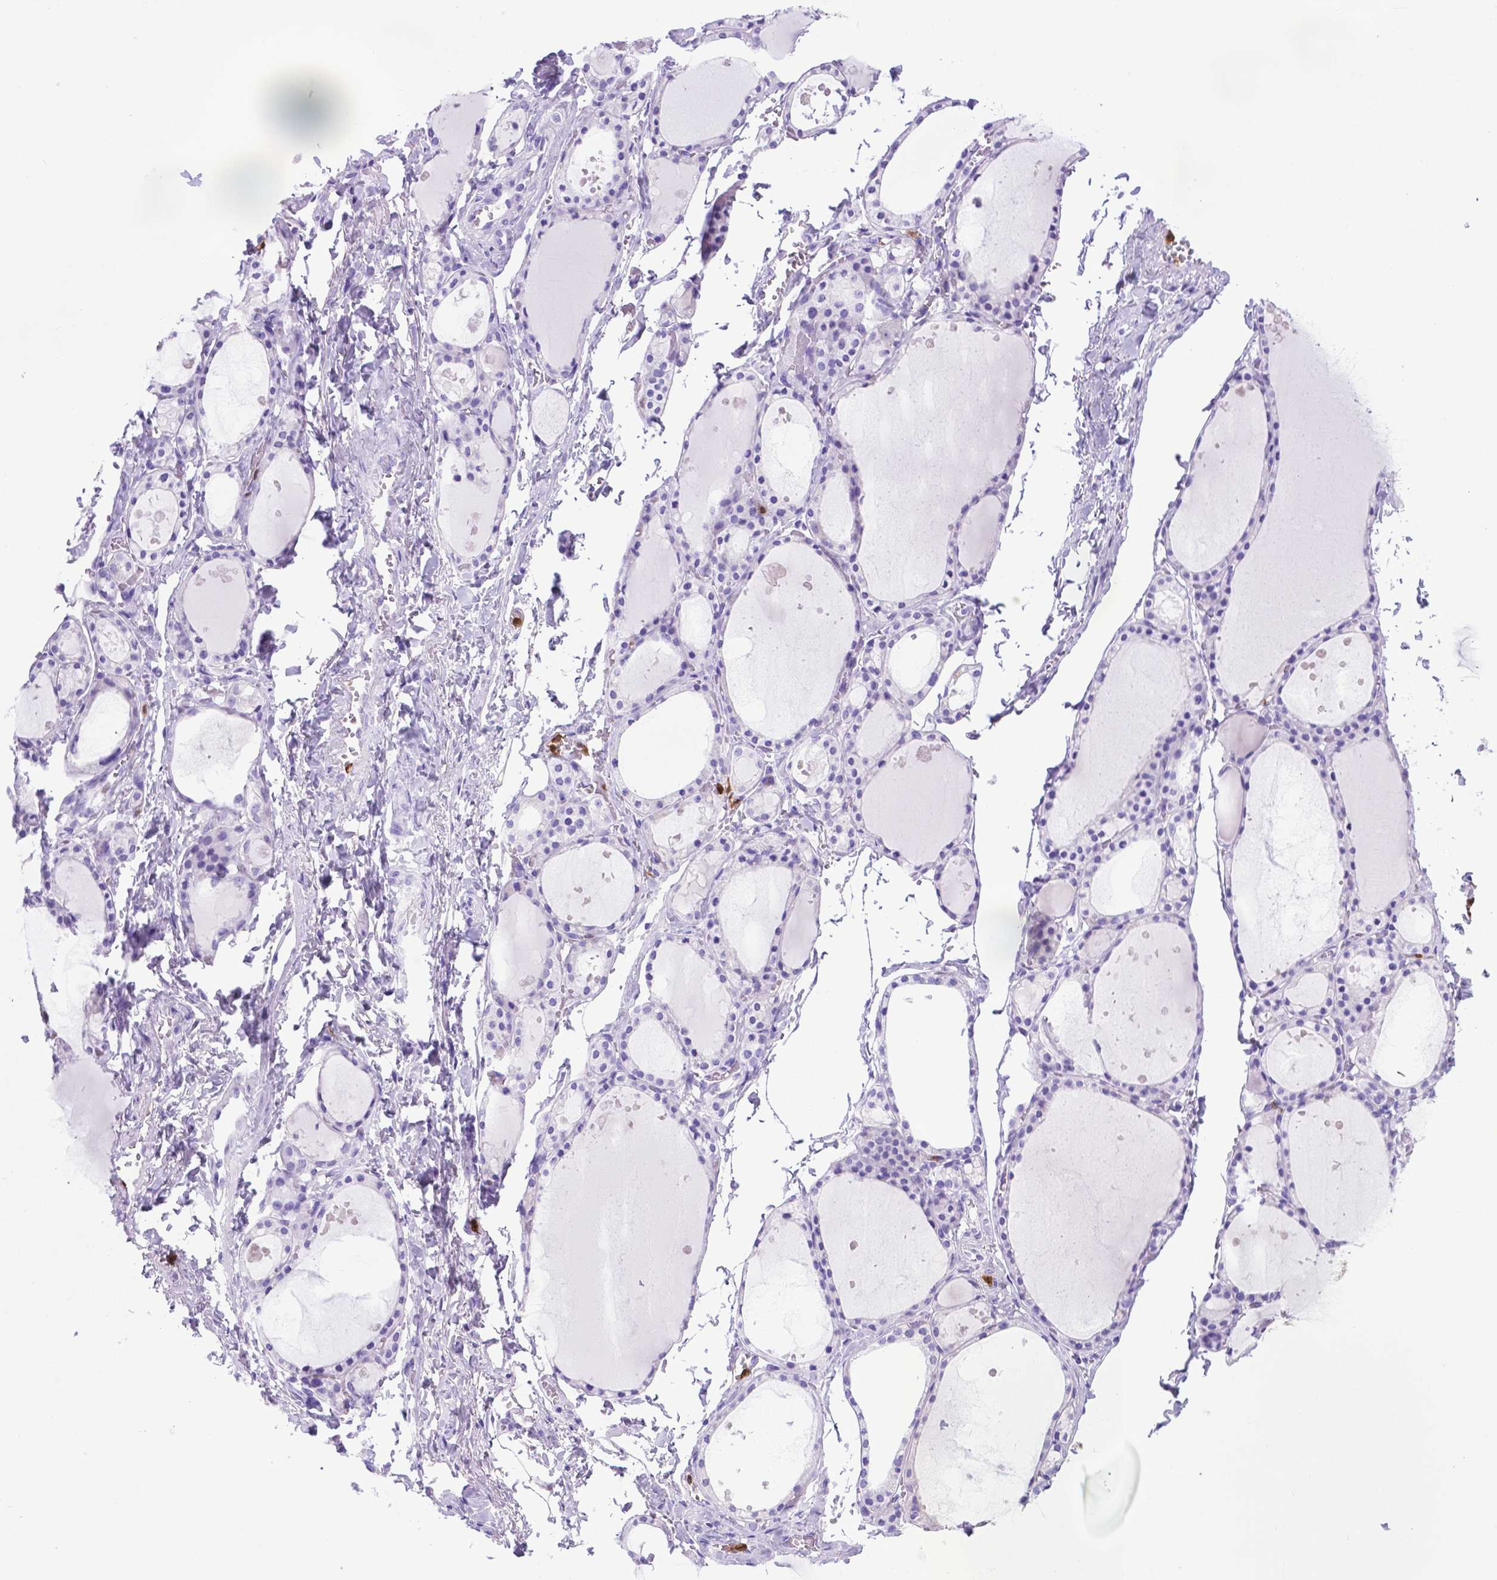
{"staining": {"intensity": "negative", "quantity": "none", "location": "none"}, "tissue": "thyroid gland", "cell_type": "Glandular cells", "image_type": "normal", "snomed": [{"axis": "morphology", "description": "Normal tissue, NOS"}, {"axis": "topography", "description": "Thyroid gland"}], "caption": "Protein analysis of benign thyroid gland demonstrates no significant positivity in glandular cells. (IHC, brightfield microscopy, high magnification).", "gene": "LZTR1", "patient": {"sex": "male", "age": 68}}